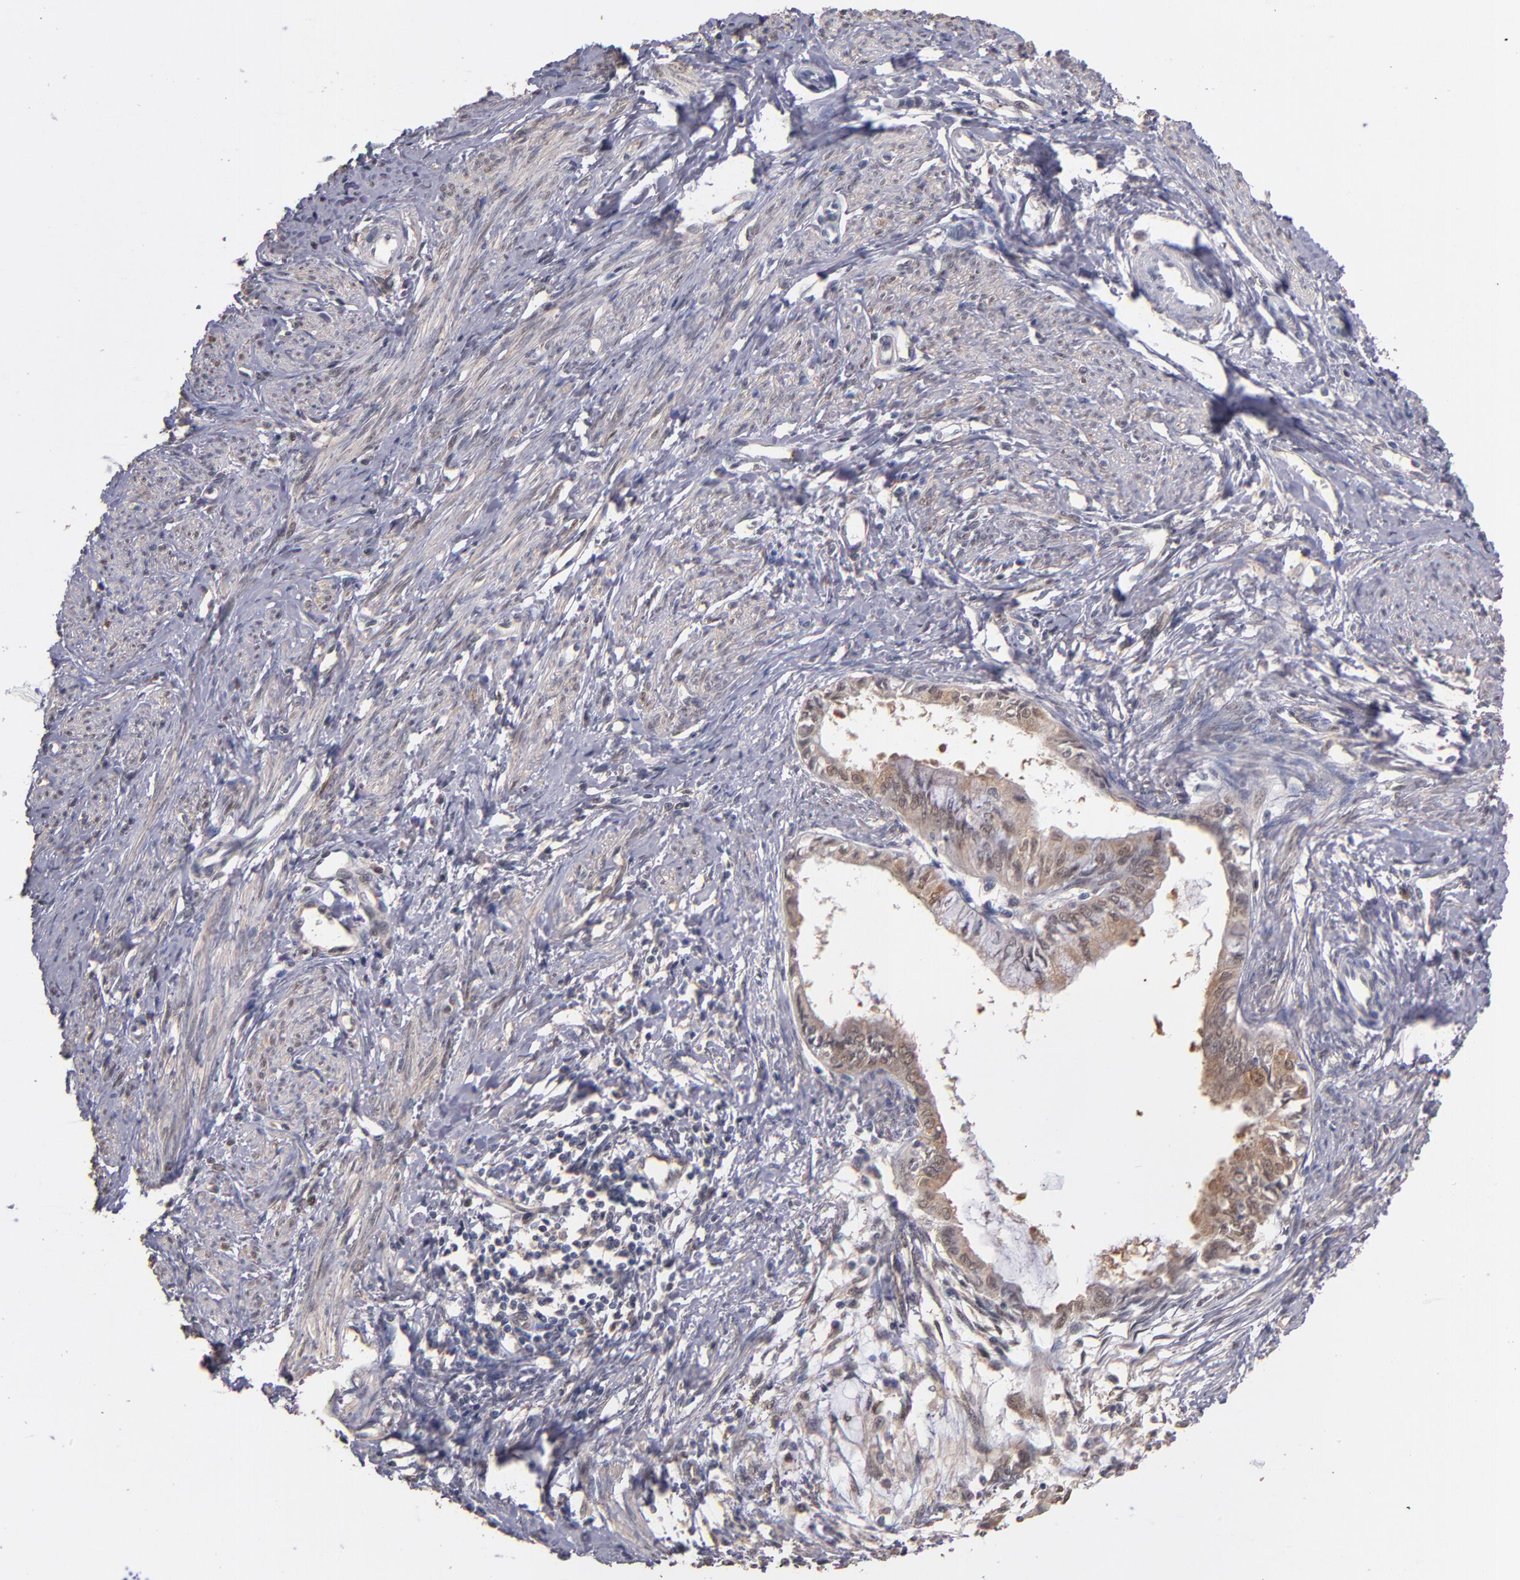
{"staining": {"intensity": "weak", "quantity": ">75%", "location": "cytoplasmic/membranous,nuclear"}, "tissue": "endometrial cancer", "cell_type": "Tumor cells", "image_type": "cancer", "snomed": [{"axis": "morphology", "description": "Adenocarcinoma, NOS"}, {"axis": "topography", "description": "Endometrium"}], "caption": "Endometrial cancer stained with a protein marker reveals weak staining in tumor cells.", "gene": "PSMD10", "patient": {"sex": "female", "age": 76}}